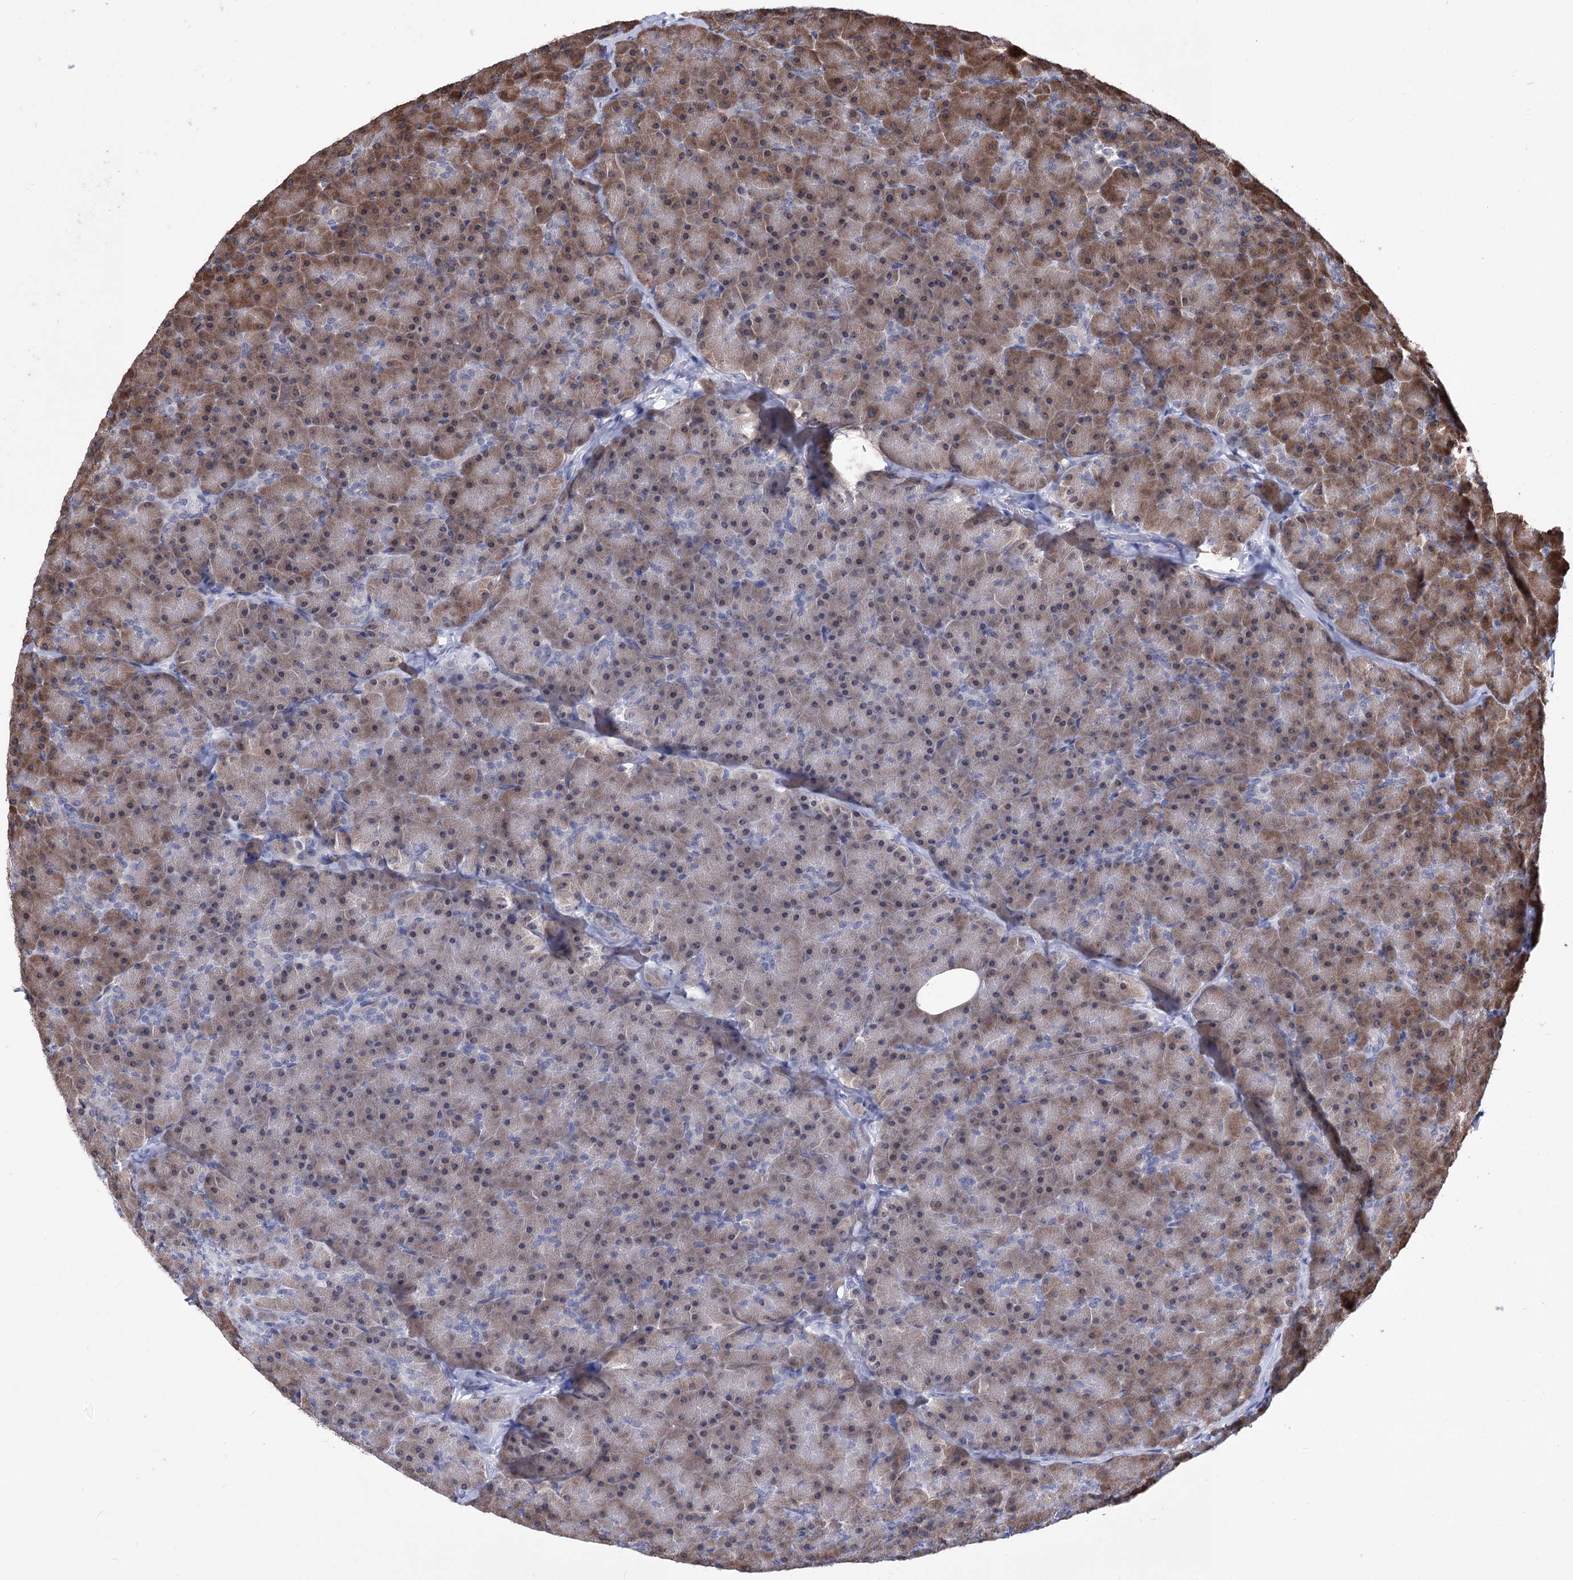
{"staining": {"intensity": "moderate", "quantity": ">75%", "location": "cytoplasmic/membranous,nuclear"}, "tissue": "pancreas", "cell_type": "Exocrine glandular cells", "image_type": "normal", "snomed": [{"axis": "morphology", "description": "Normal tissue, NOS"}, {"axis": "topography", "description": "Pancreas"}], "caption": "Moderate cytoplasmic/membranous,nuclear protein staining is identified in approximately >75% of exocrine glandular cells in pancreas. The protein is stained brown, and the nuclei are stained in blue (DAB (3,3'-diaminobenzidine) IHC with brightfield microscopy, high magnification).", "gene": "PPRC1", "patient": {"sex": "male", "age": 36}}